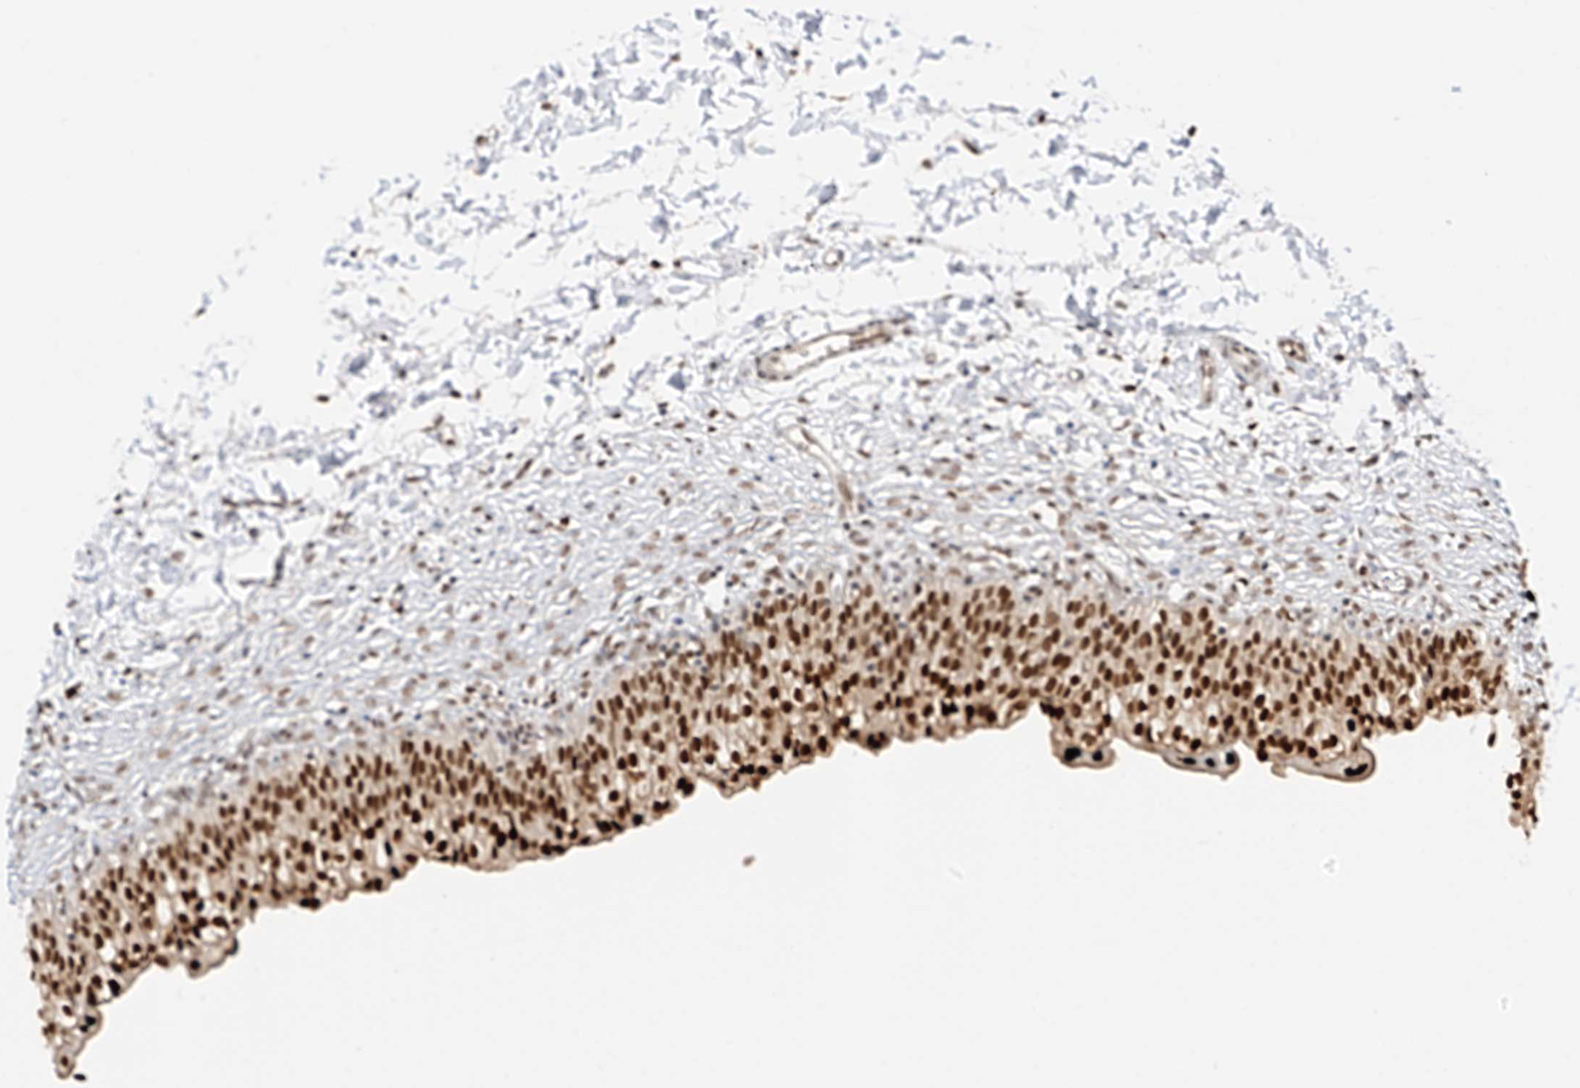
{"staining": {"intensity": "strong", "quantity": ">75%", "location": "nuclear"}, "tissue": "urinary bladder", "cell_type": "Urothelial cells", "image_type": "normal", "snomed": [{"axis": "morphology", "description": "Normal tissue, NOS"}, {"axis": "topography", "description": "Urinary bladder"}], "caption": "Approximately >75% of urothelial cells in normal urinary bladder reveal strong nuclear protein expression as visualized by brown immunohistochemical staining.", "gene": "POGK", "patient": {"sex": "male", "age": 55}}